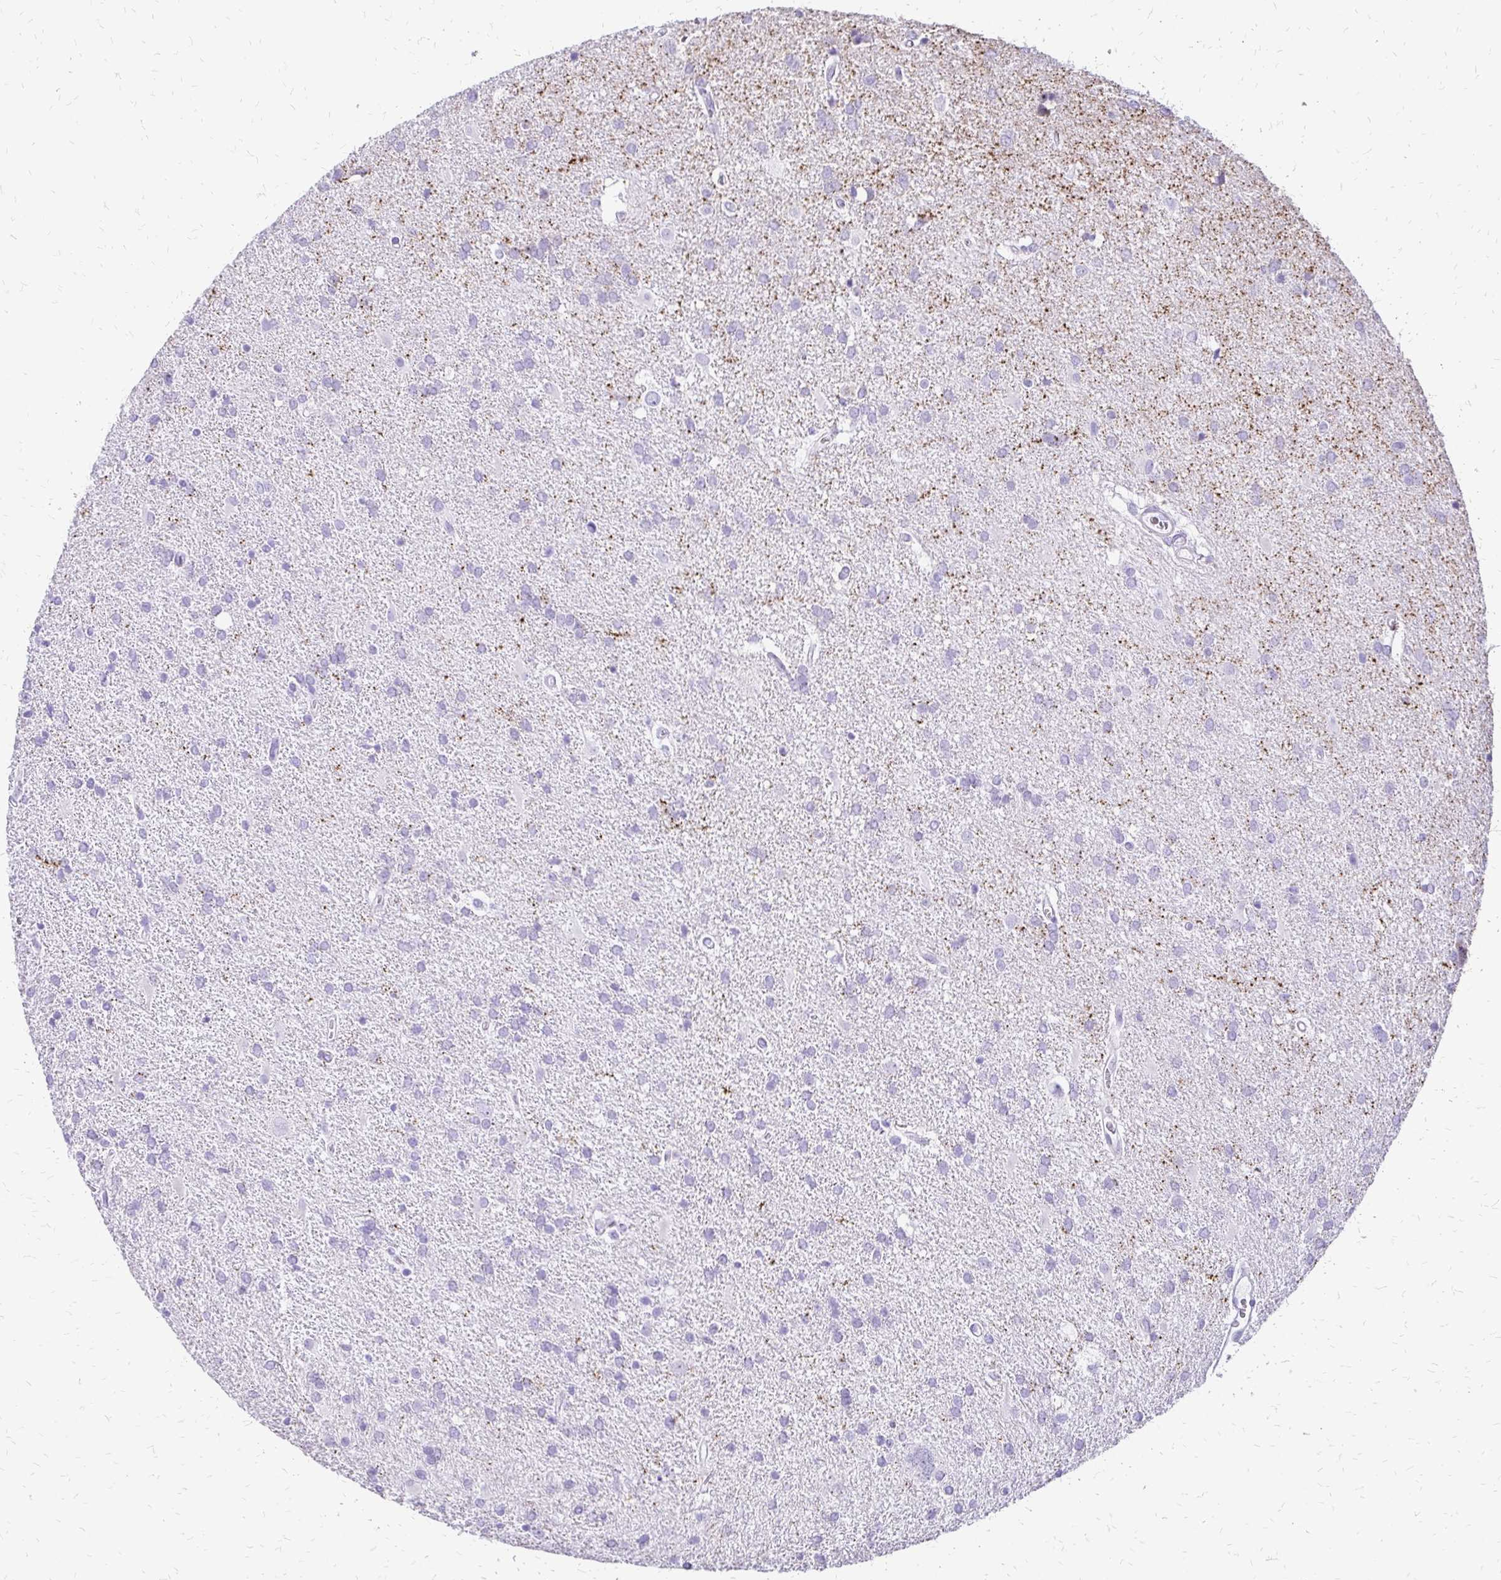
{"staining": {"intensity": "negative", "quantity": "none", "location": "none"}, "tissue": "glioma", "cell_type": "Tumor cells", "image_type": "cancer", "snomed": [{"axis": "morphology", "description": "Glioma, malignant, Low grade"}, {"axis": "topography", "description": "Brain"}], "caption": "Histopathology image shows no significant protein positivity in tumor cells of low-grade glioma (malignant).", "gene": "SLC32A1", "patient": {"sex": "male", "age": 66}}